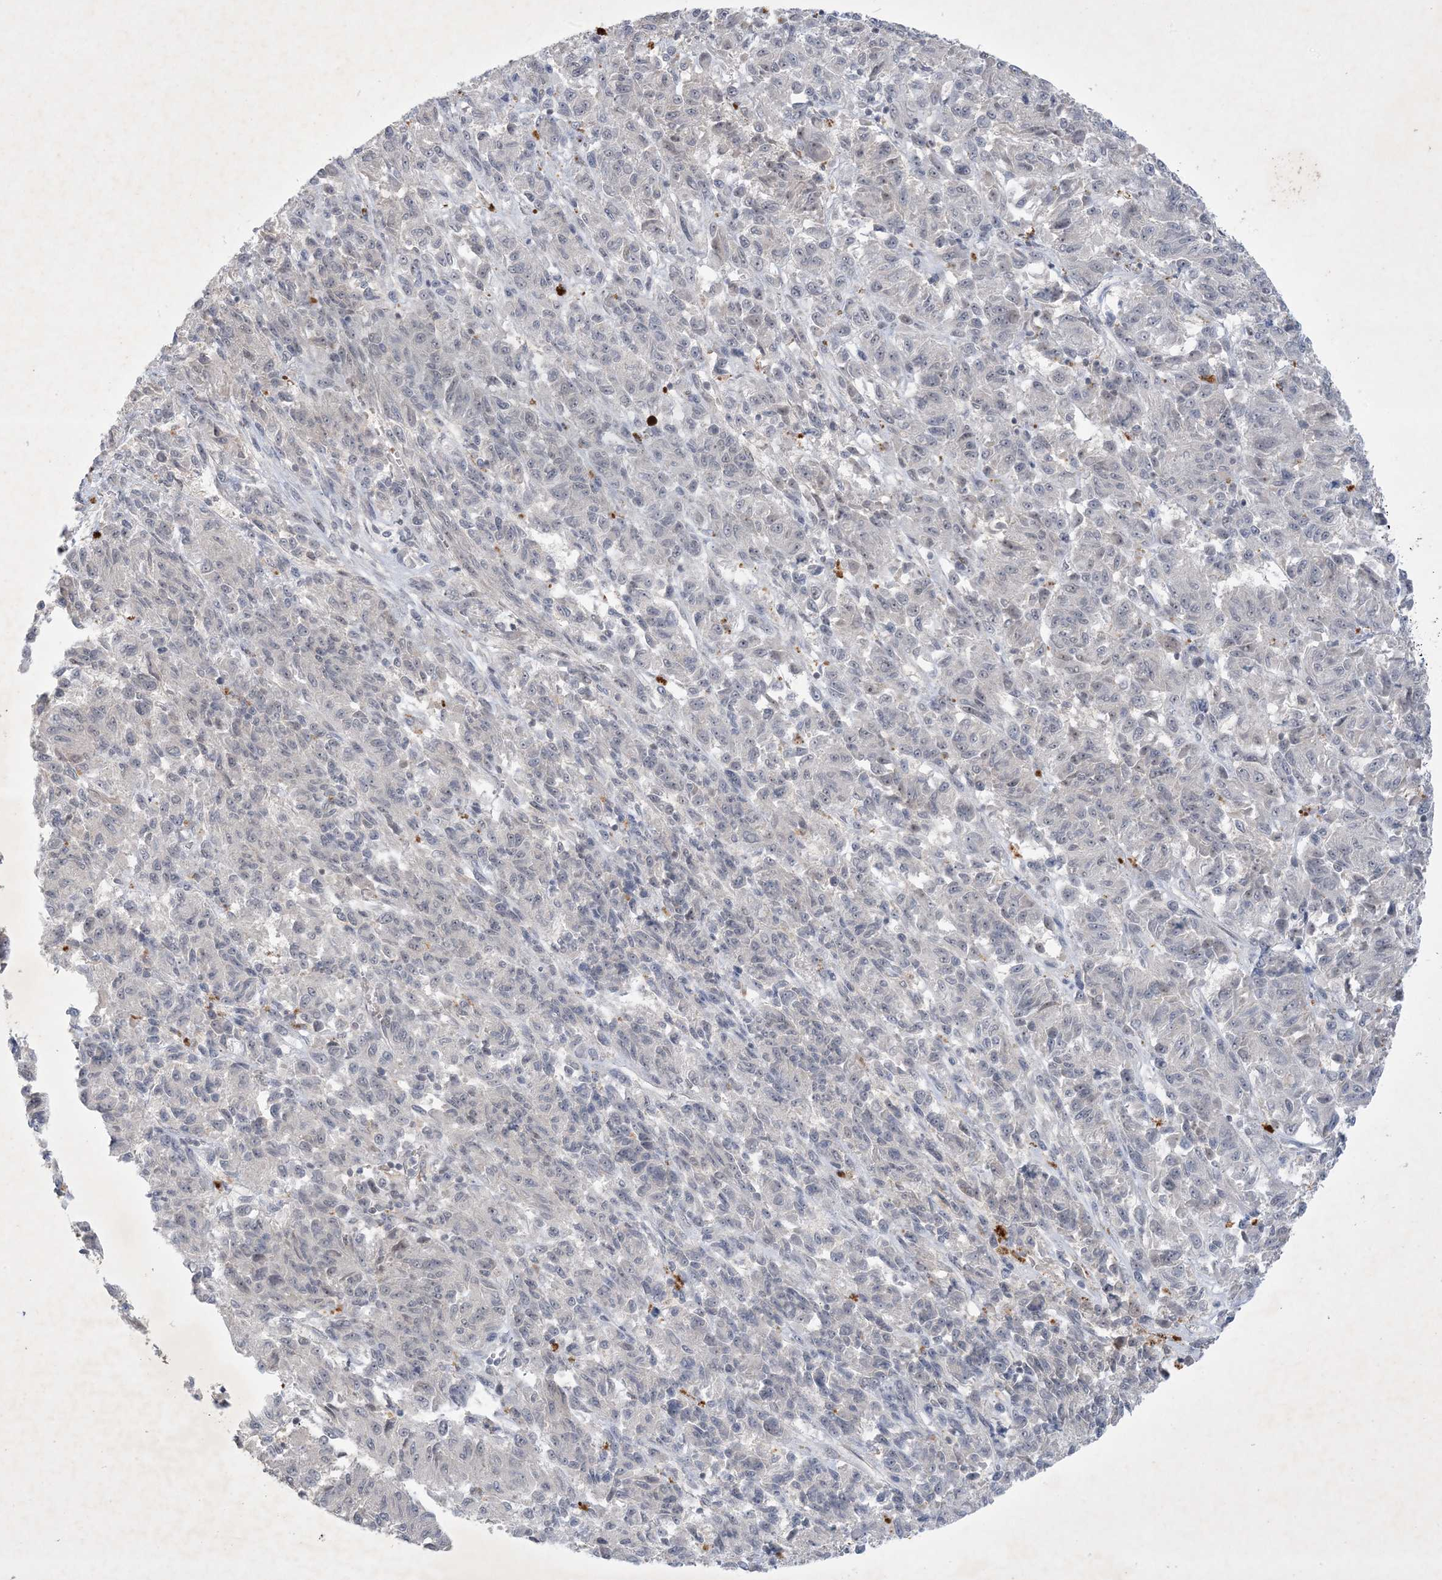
{"staining": {"intensity": "negative", "quantity": "none", "location": "none"}, "tissue": "melanoma", "cell_type": "Tumor cells", "image_type": "cancer", "snomed": [{"axis": "morphology", "description": "Malignant melanoma, Metastatic site"}, {"axis": "topography", "description": "Lung"}], "caption": "The image reveals no significant positivity in tumor cells of malignant melanoma (metastatic site).", "gene": "ZNF674", "patient": {"sex": "male", "age": 64}}